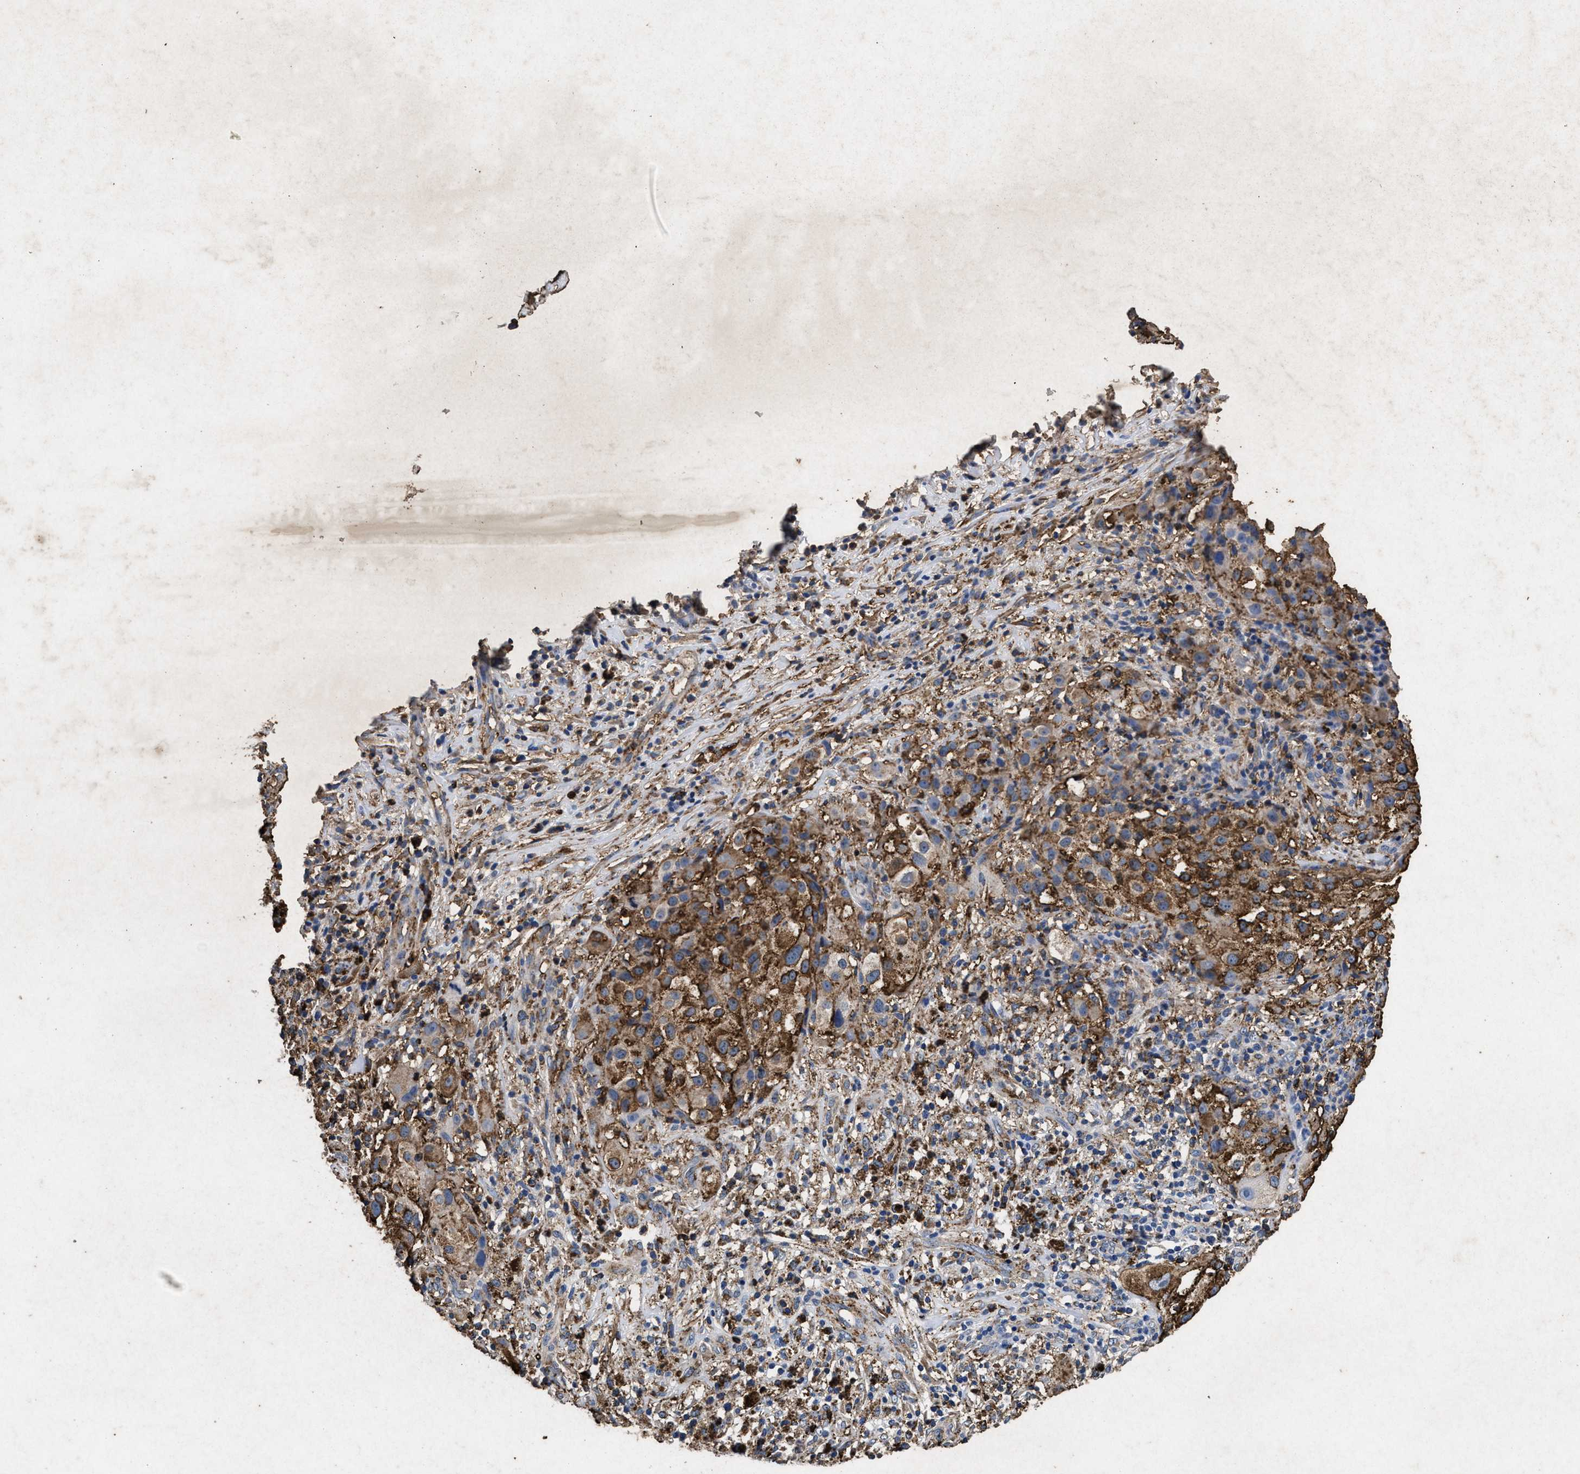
{"staining": {"intensity": "moderate", "quantity": ">75%", "location": "cytoplasmic/membranous"}, "tissue": "melanoma", "cell_type": "Tumor cells", "image_type": "cancer", "snomed": [{"axis": "morphology", "description": "Necrosis, NOS"}, {"axis": "morphology", "description": "Malignant melanoma, NOS"}, {"axis": "topography", "description": "Skin"}], "caption": "This is a histology image of immunohistochemistry (IHC) staining of malignant melanoma, which shows moderate expression in the cytoplasmic/membranous of tumor cells.", "gene": "LTB4R2", "patient": {"sex": "female", "age": 87}}